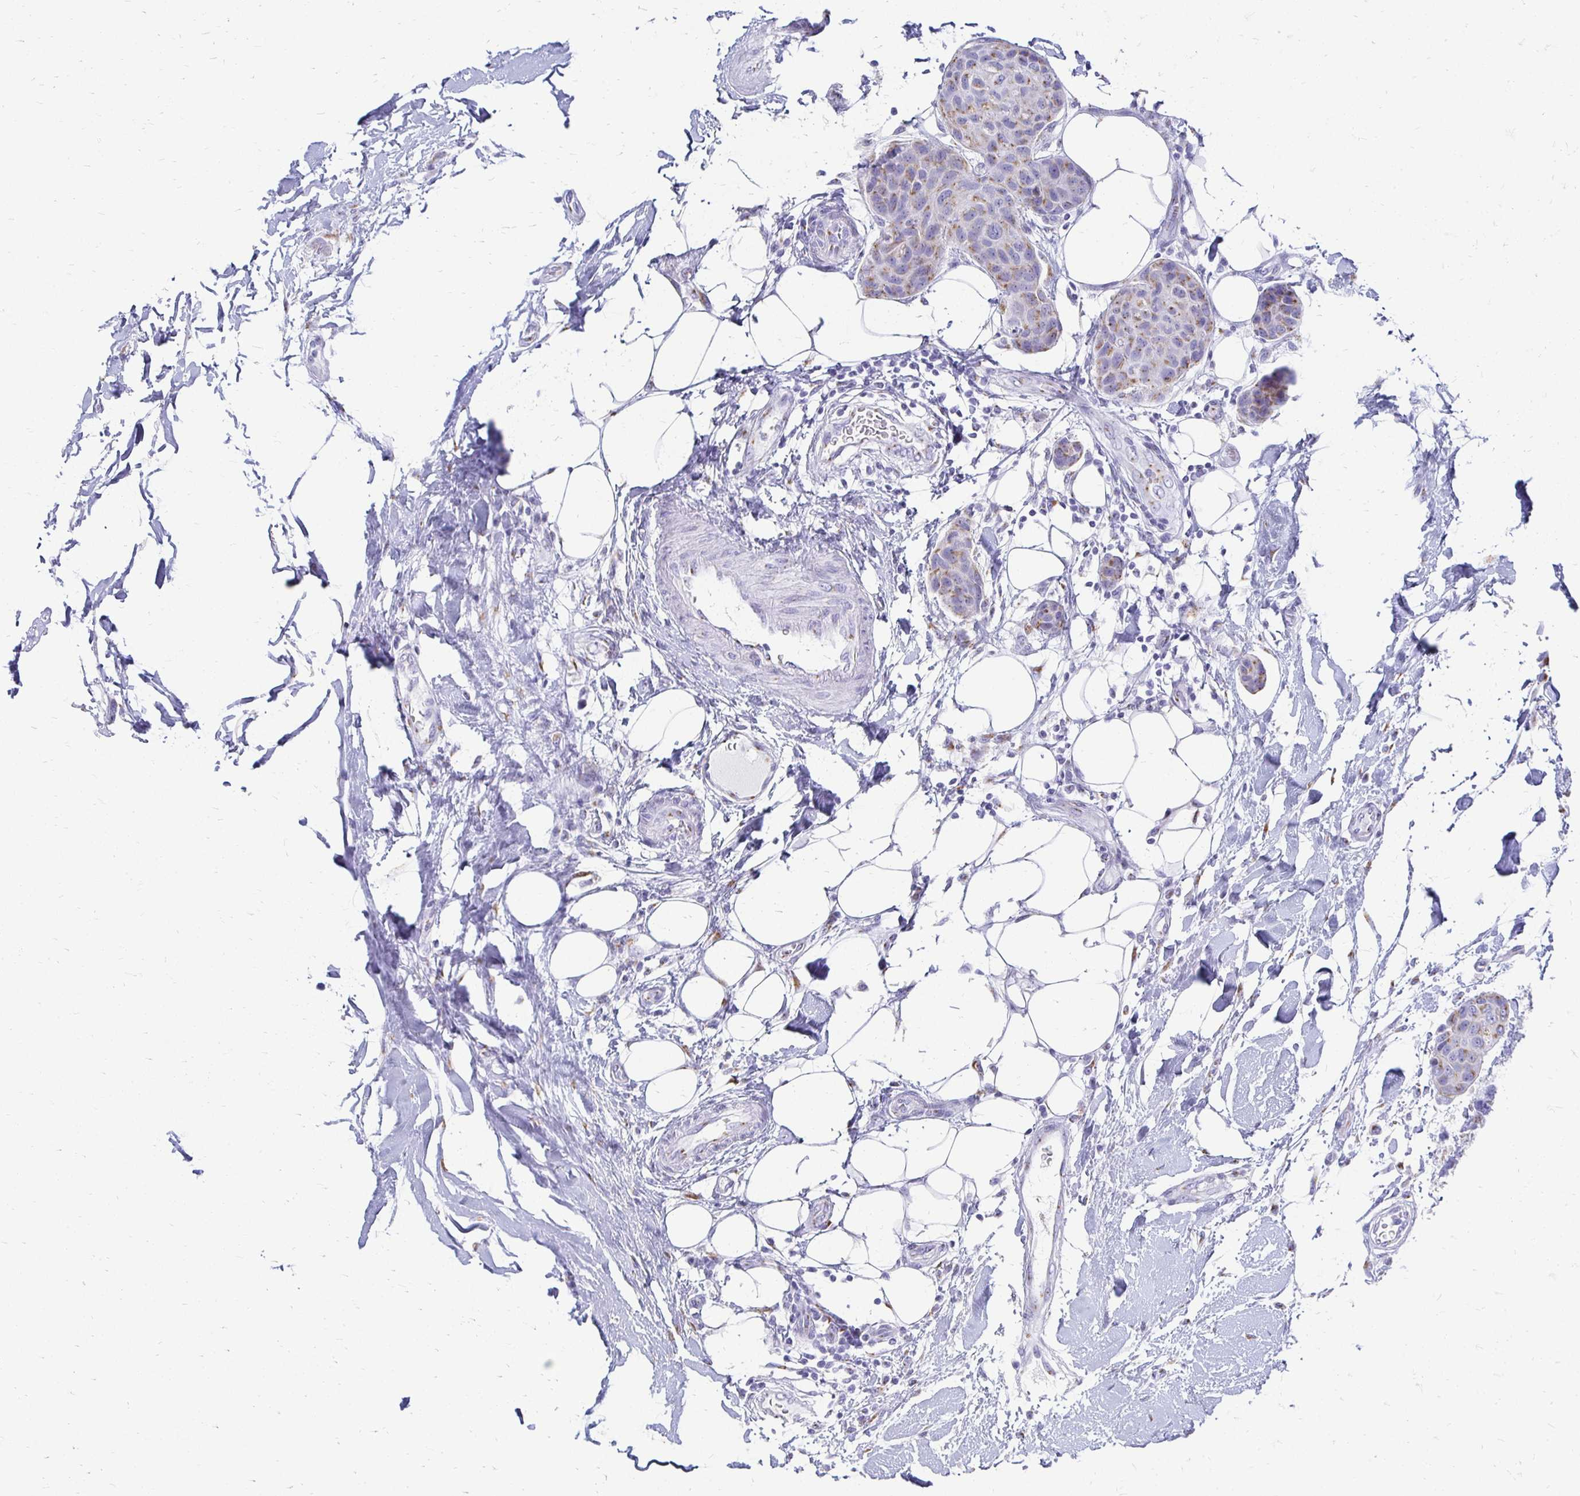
{"staining": {"intensity": "weak", "quantity": "25%-75%", "location": "cytoplasmic/membranous"}, "tissue": "breast cancer", "cell_type": "Tumor cells", "image_type": "cancer", "snomed": [{"axis": "morphology", "description": "Duct carcinoma"}, {"axis": "topography", "description": "Breast"}, {"axis": "topography", "description": "Lymph node"}], "caption": "Immunohistochemistry (IHC) of human breast cancer (infiltrating ductal carcinoma) demonstrates low levels of weak cytoplasmic/membranous expression in approximately 25%-75% of tumor cells. (Brightfield microscopy of DAB IHC at high magnification).", "gene": "PAGE4", "patient": {"sex": "female", "age": 80}}